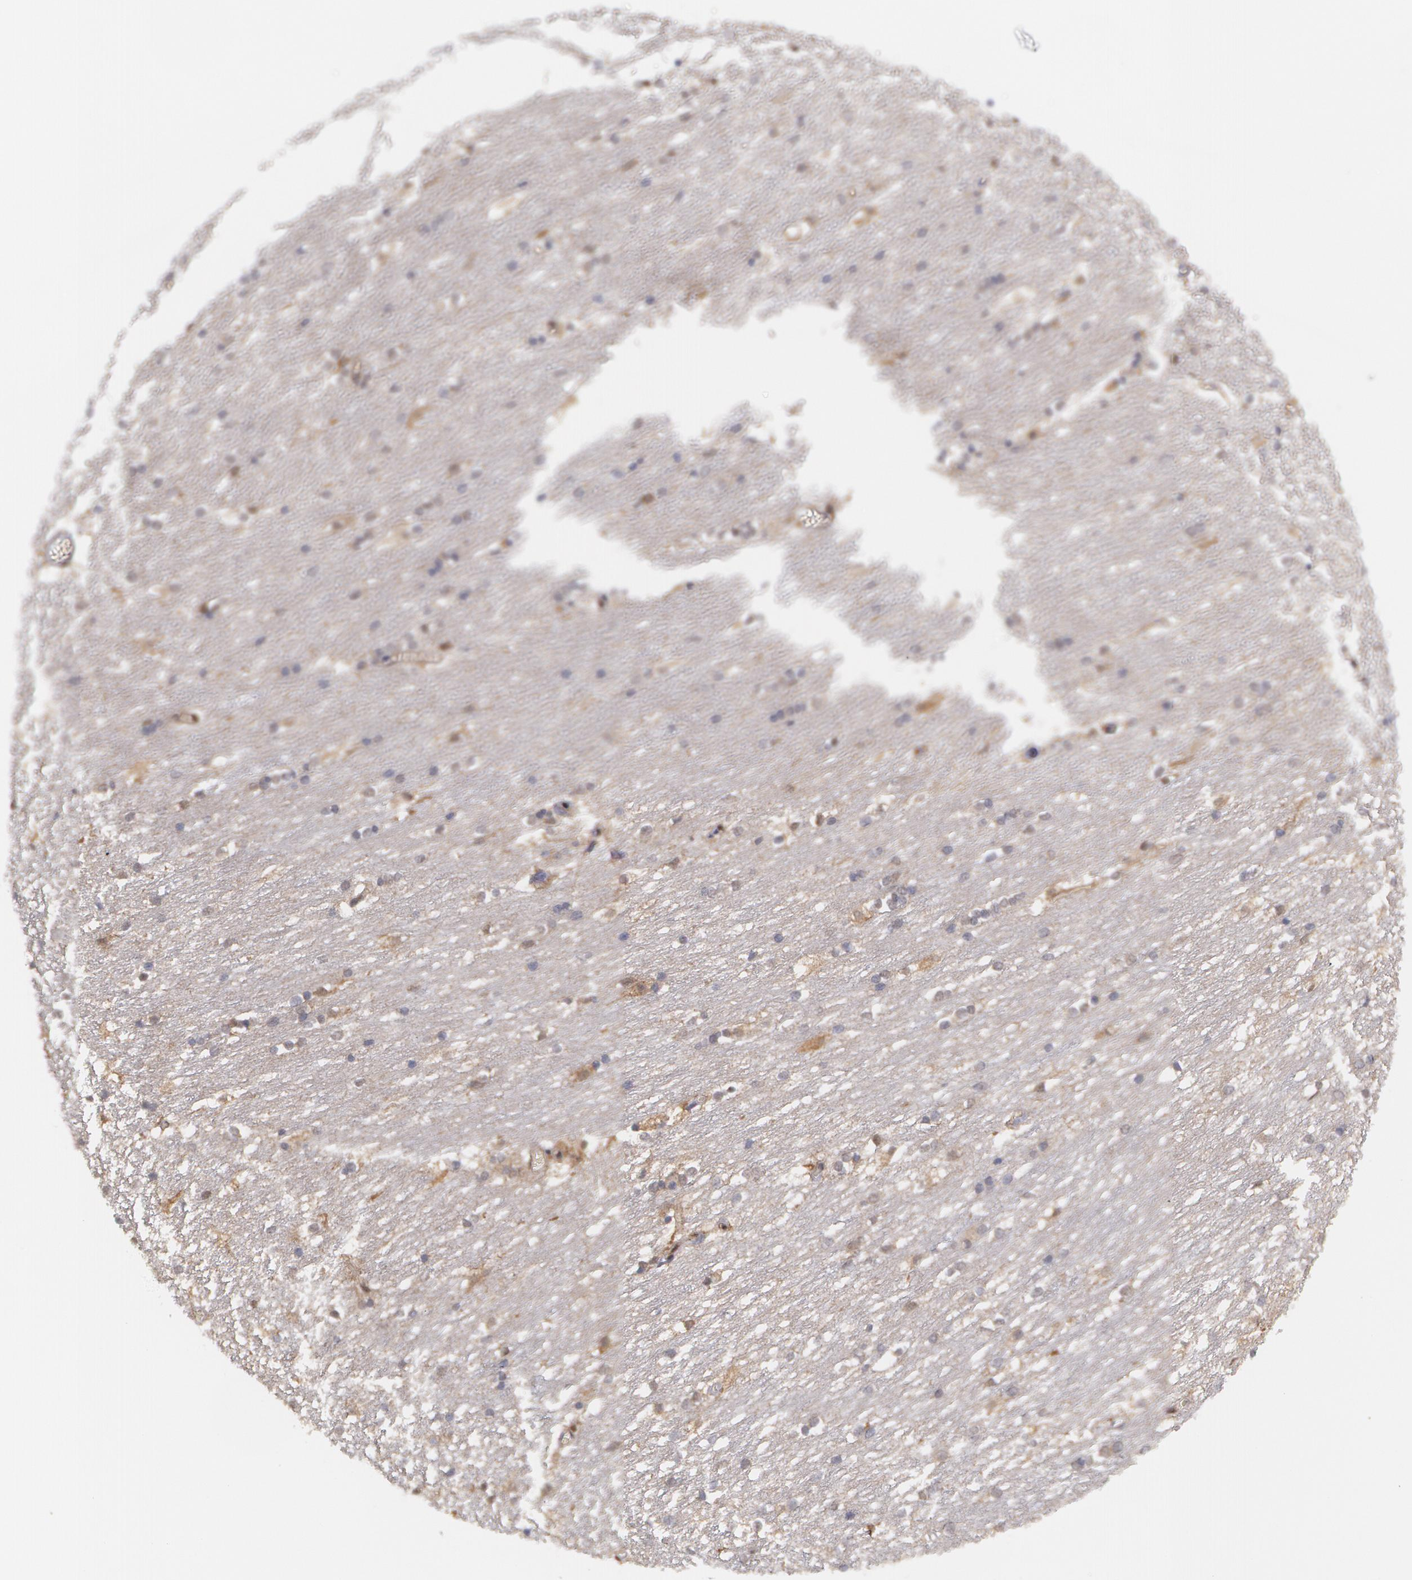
{"staining": {"intensity": "weak", "quantity": "25%-75%", "location": "cytoplasmic/membranous"}, "tissue": "caudate", "cell_type": "Glial cells", "image_type": "normal", "snomed": [{"axis": "morphology", "description": "Normal tissue, NOS"}, {"axis": "topography", "description": "Lateral ventricle wall"}], "caption": "Glial cells display weak cytoplasmic/membranous positivity in about 25%-75% of cells in normal caudate. (DAB (3,3'-diaminobenzidine) IHC with brightfield microscopy, high magnification).", "gene": "TXNRD1", "patient": {"sex": "female", "age": 19}}